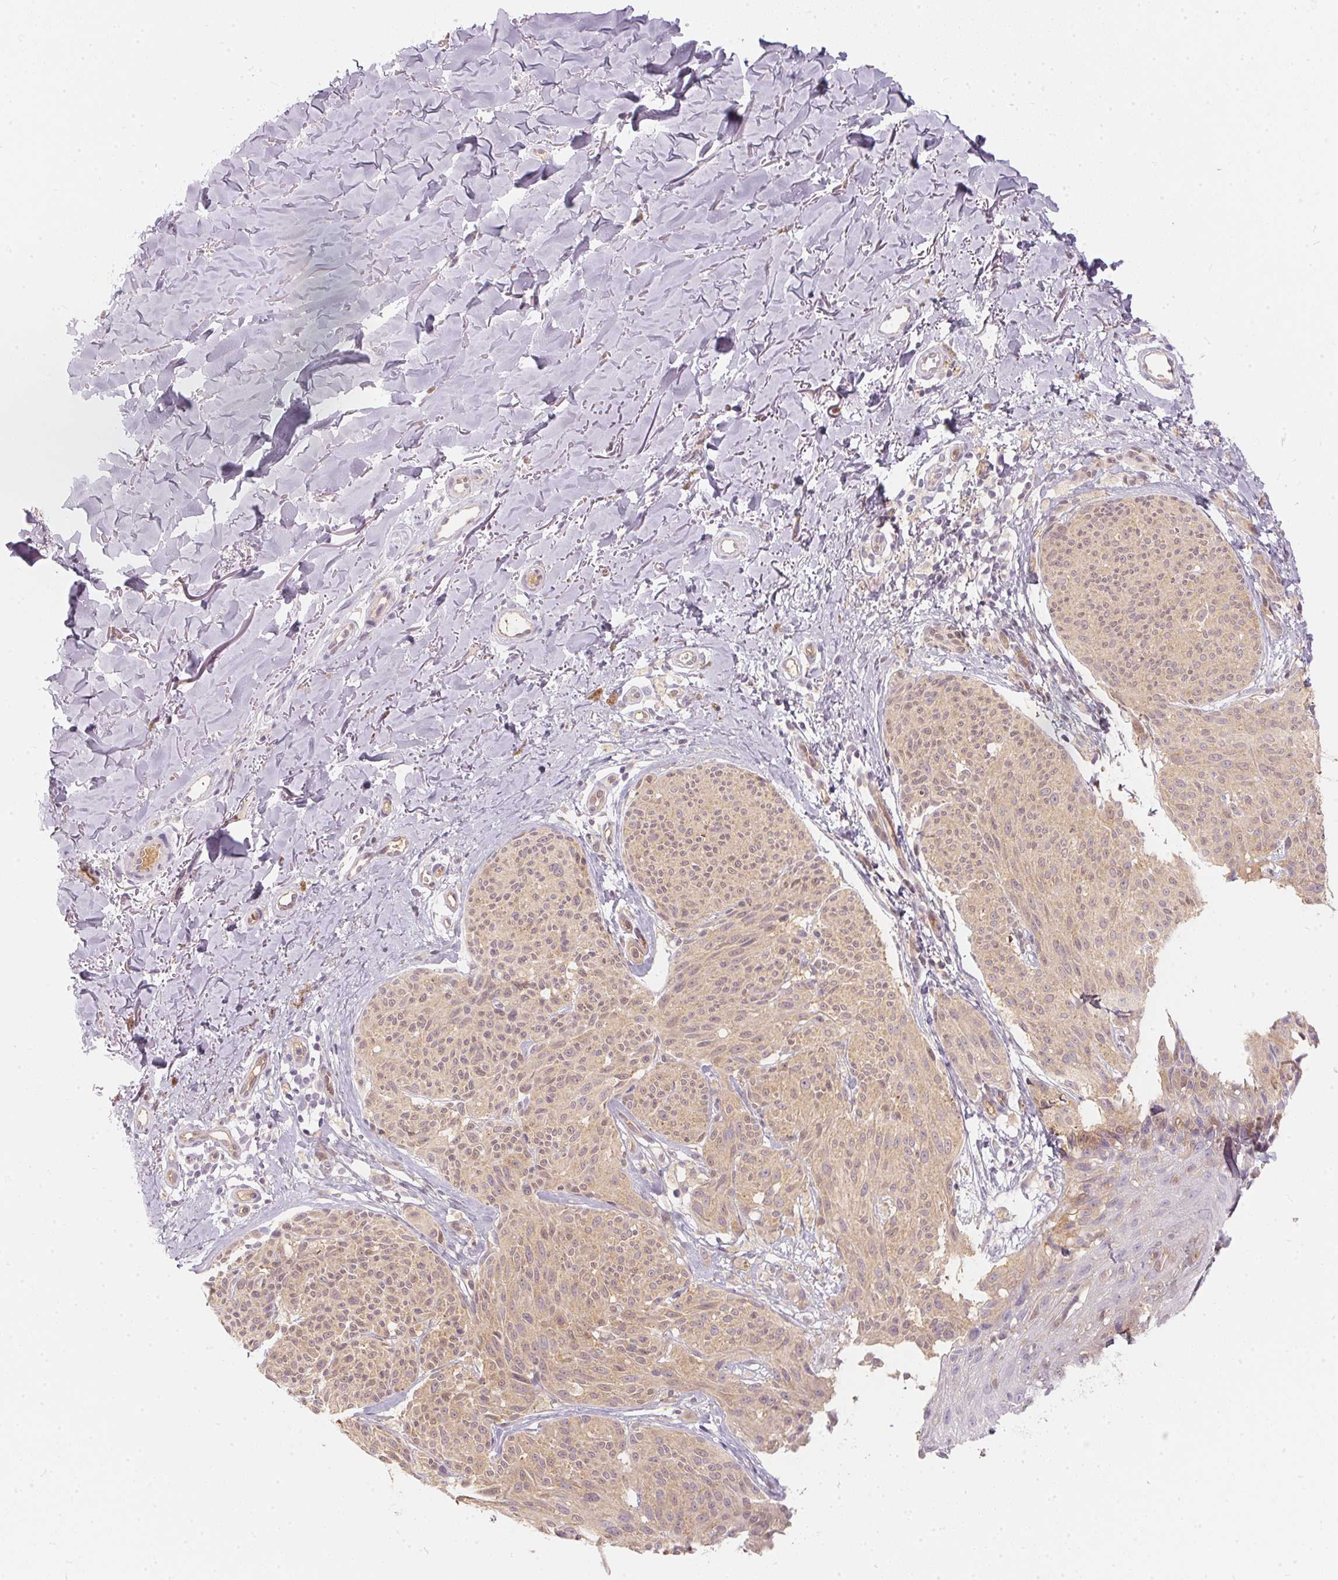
{"staining": {"intensity": "weak", "quantity": ">75%", "location": "cytoplasmic/membranous,nuclear"}, "tissue": "melanoma", "cell_type": "Tumor cells", "image_type": "cancer", "snomed": [{"axis": "morphology", "description": "Malignant melanoma, NOS"}, {"axis": "topography", "description": "Skin"}], "caption": "Immunohistochemical staining of malignant melanoma demonstrates low levels of weak cytoplasmic/membranous and nuclear expression in approximately >75% of tumor cells.", "gene": "BLMH", "patient": {"sex": "female", "age": 87}}